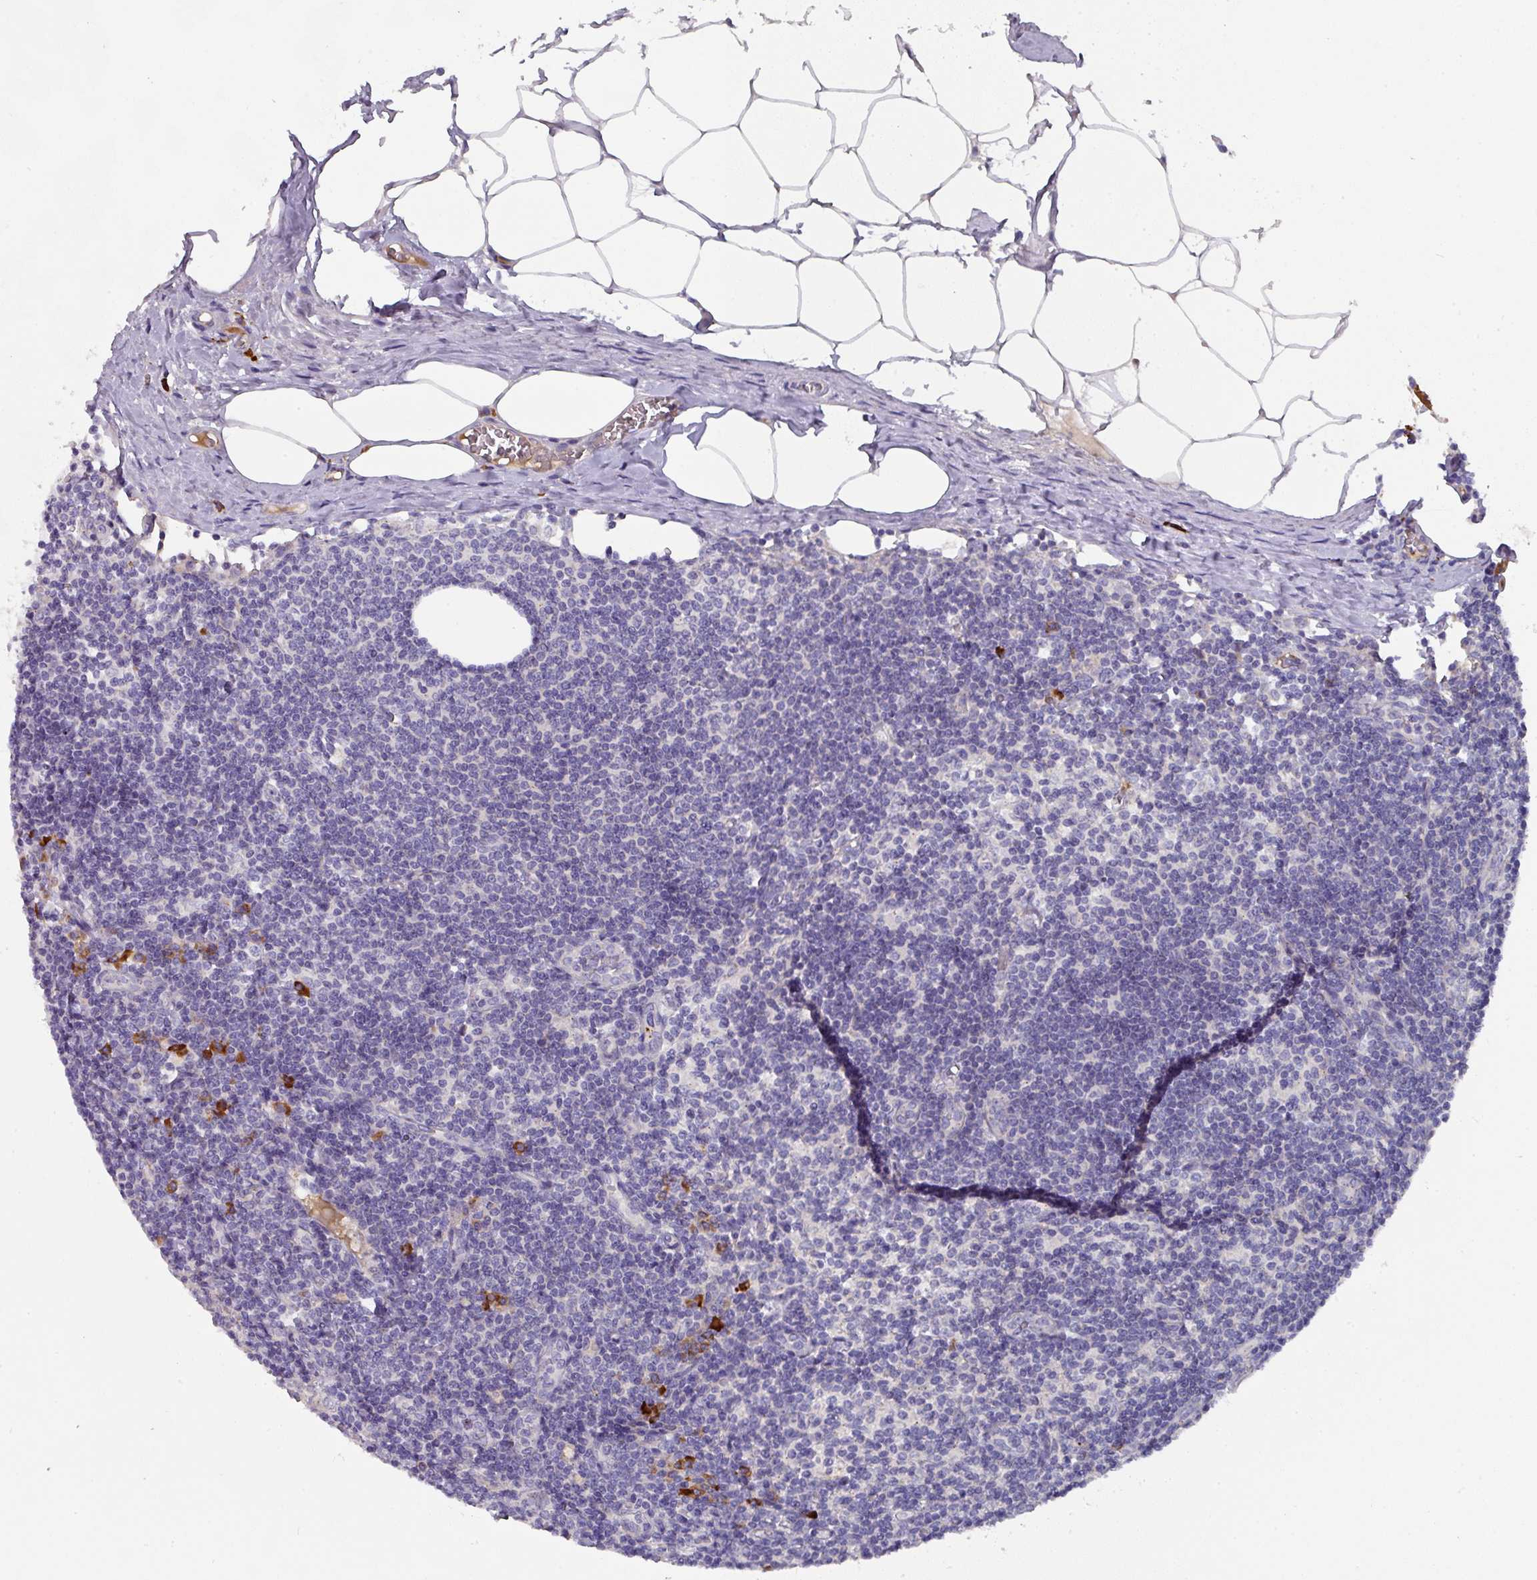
{"staining": {"intensity": "strong", "quantity": "<25%", "location": "cytoplasmic/membranous"}, "tissue": "lymph node", "cell_type": "Germinal center cells", "image_type": "normal", "snomed": [{"axis": "morphology", "description": "Normal tissue, NOS"}, {"axis": "topography", "description": "Lymph node"}], "caption": "Immunohistochemical staining of normal human lymph node reveals strong cytoplasmic/membranous protein expression in approximately <25% of germinal center cells. Nuclei are stained in blue.", "gene": "IL4R", "patient": {"sex": "female", "age": 59}}